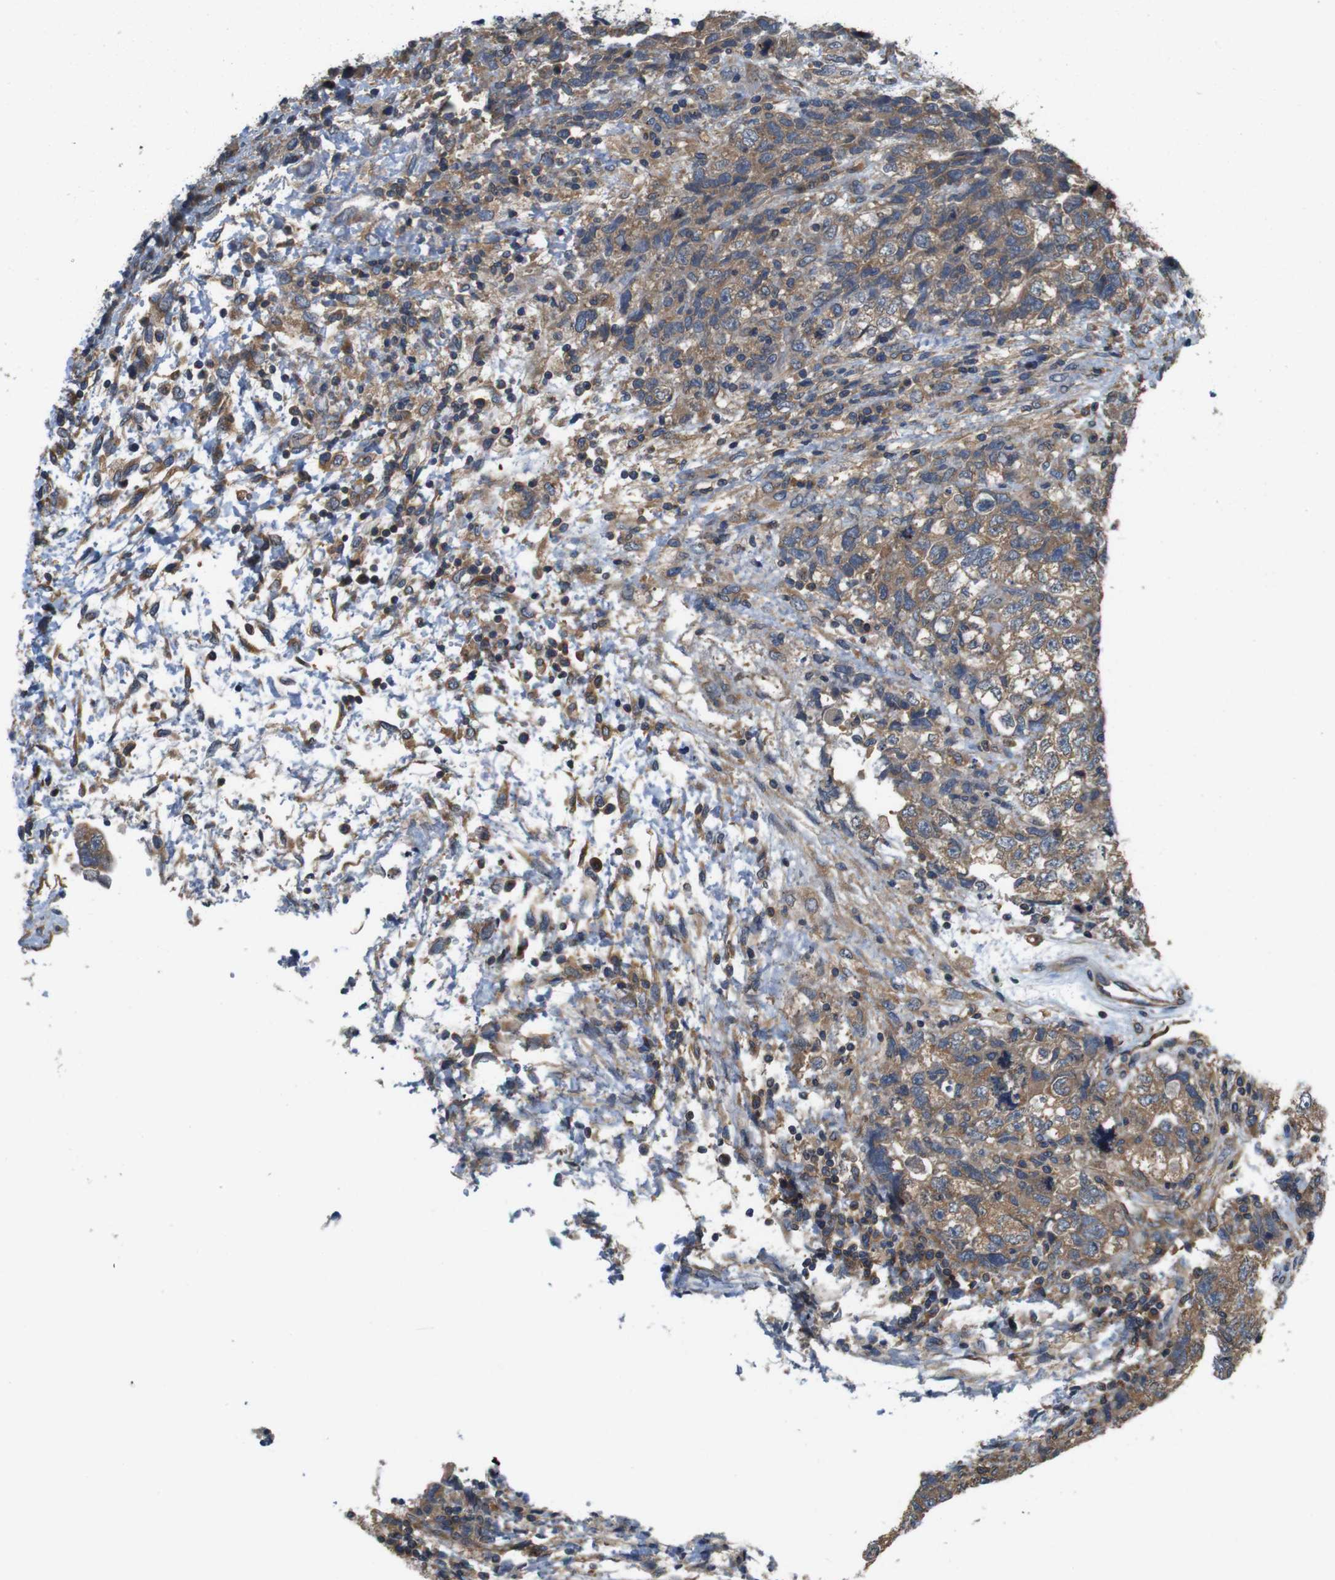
{"staining": {"intensity": "moderate", "quantity": ">75%", "location": "cytoplasmic/membranous"}, "tissue": "testis cancer", "cell_type": "Tumor cells", "image_type": "cancer", "snomed": [{"axis": "morphology", "description": "Carcinoma, Embryonal, NOS"}, {"axis": "topography", "description": "Testis"}], "caption": "Protein staining by IHC reveals moderate cytoplasmic/membranous staining in approximately >75% of tumor cells in testis embryonal carcinoma.", "gene": "DCTN1", "patient": {"sex": "male", "age": 36}}